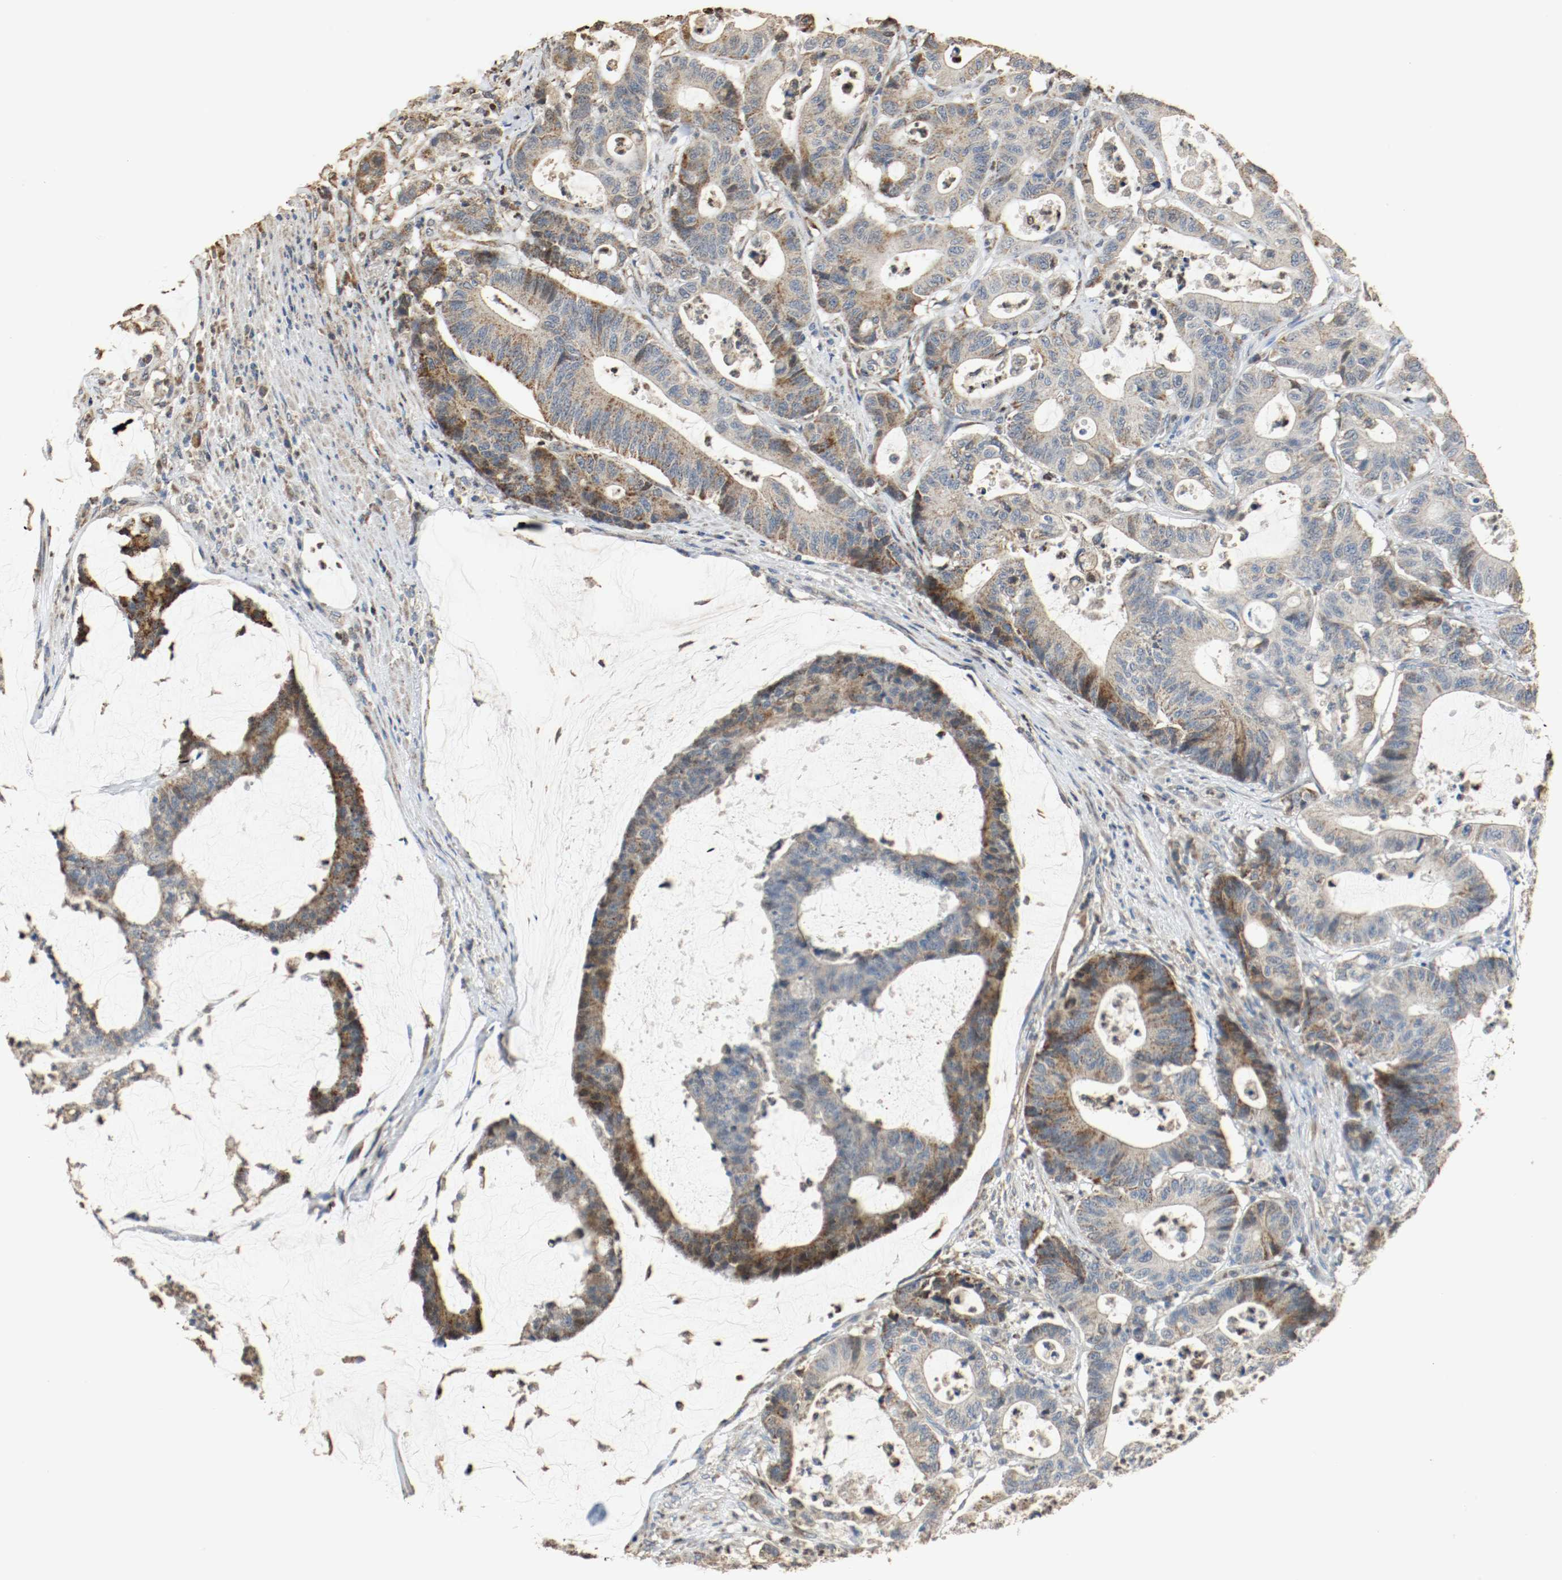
{"staining": {"intensity": "strong", "quantity": ">75%", "location": "cytoplasmic/membranous"}, "tissue": "colorectal cancer", "cell_type": "Tumor cells", "image_type": "cancer", "snomed": [{"axis": "morphology", "description": "Adenocarcinoma, NOS"}, {"axis": "topography", "description": "Colon"}], "caption": "Tumor cells reveal high levels of strong cytoplasmic/membranous positivity in approximately >75% of cells in adenocarcinoma (colorectal).", "gene": "ALDH4A1", "patient": {"sex": "female", "age": 84}}